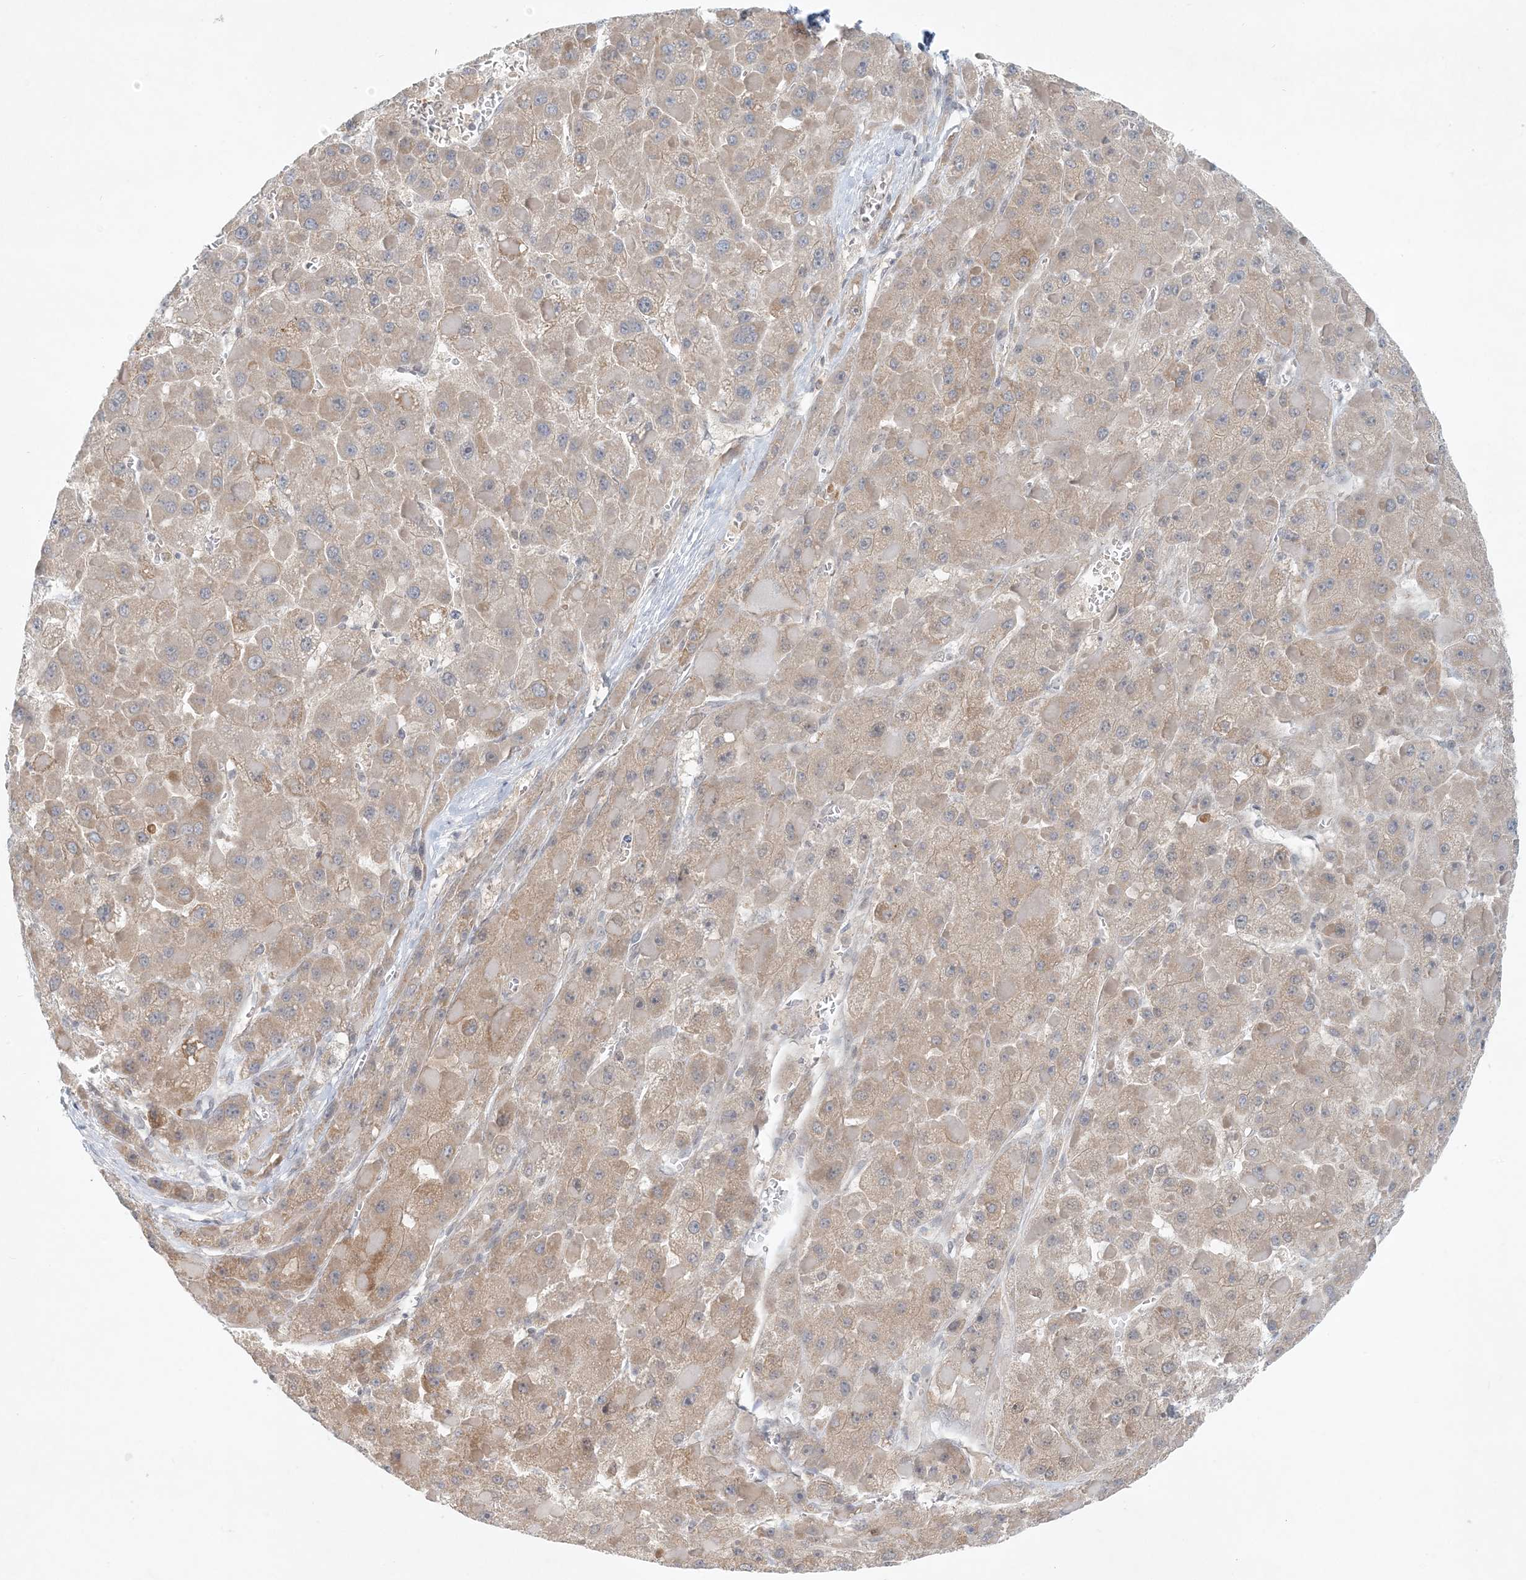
{"staining": {"intensity": "moderate", "quantity": ">75%", "location": "cytoplasmic/membranous"}, "tissue": "liver cancer", "cell_type": "Tumor cells", "image_type": "cancer", "snomed": [{"axis": "morphology", "description": "Carcinoma, Hepatocellular, NOS"}, {"axis": "topography", "description": "Liver"}], "caption": "Immunohistochemistry (IHC) photomicrograph of neoplastic tissue: hepatocellular carcinoma (liver) stained using IHC demonstrates medium levels of moderate protein expression localized specifically in the cytoplasmic/membranous of tumor cells, appearing as a cytoplasmic/membranous brown color.", "gene": "OBI1", "patient": {"sex": "female", "age": 73}}